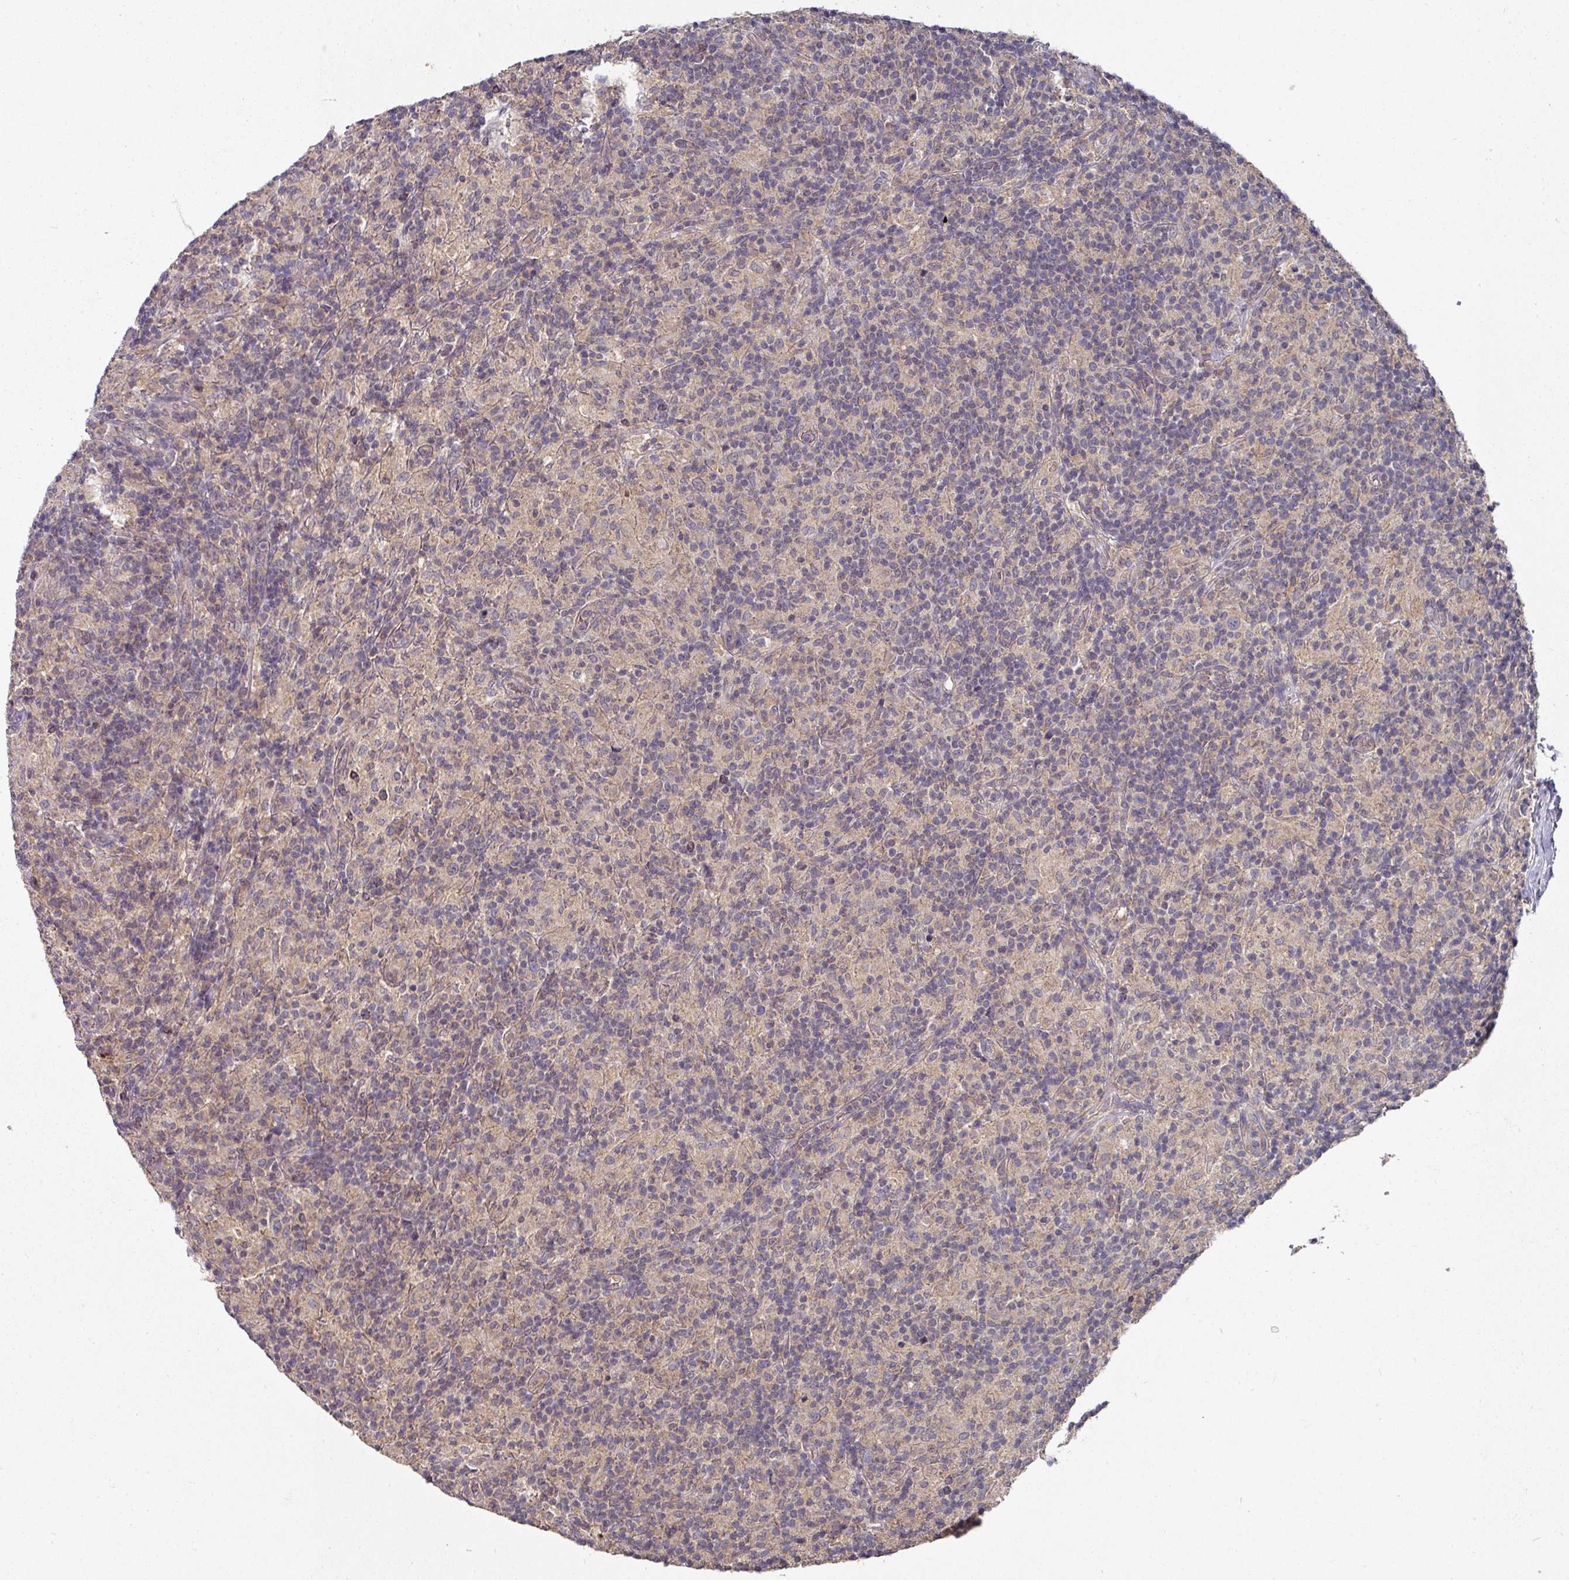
{"staining": {"intensity": "negative", "quantity": "none", "location": "none"}, "tissue": "lymphoma", "cell_type": "Tumor cells", "image_type": "cancer", "snomed": [{"axis": "morphology", "description": "Hodgkin's disease, NOS"}, {"axis": "topography", "description": "Lymph node"}], "caption": "Tumor cells show no significant protein positivity in lymphoma.", "gene": "EXTL3", "patient": {"sex": "male", "age": 70}}